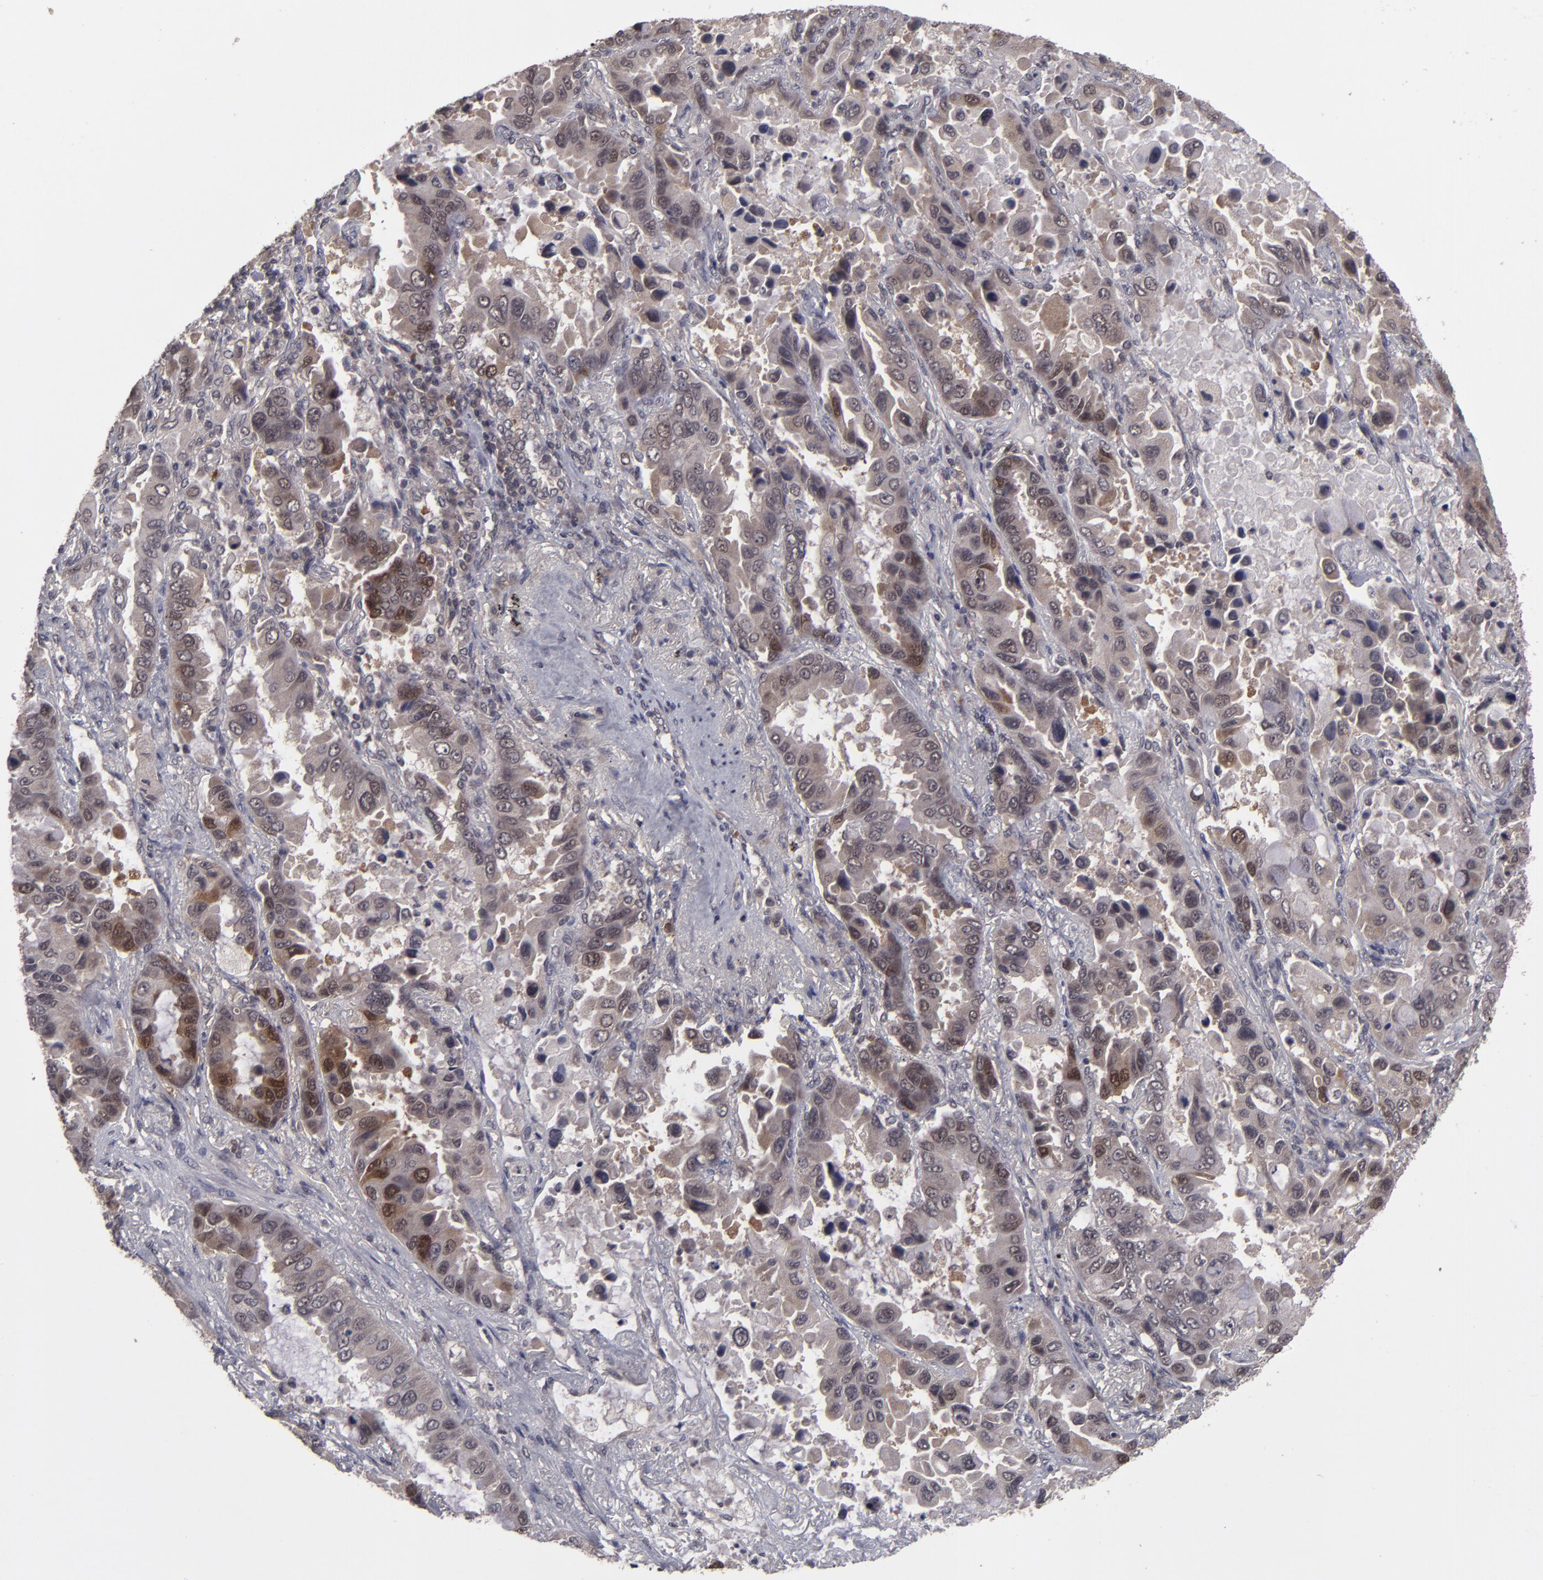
{"staining": {"intensity": "moderate", "quantity": "25%-75%", "location": "cytoplasmic/membranous"}, "tissue": "lung cancer", "cell_type": "Tumor cells", "image_type": "cancer", "snomed": [{"axis": "morphology", "description": "Adenocarcinoma, NOS"}, {"axis": "topography", "description": "Lung"}], "caption": "Brown immunohistochemical staining in lung cancer (adenocarcinoma) demonstrates moderate cytoplasmic/membranous expression in approximately 25%-75% of tumor cells.", "gene": "TYMS", "patient": {"sex": "male", "age": 64}}